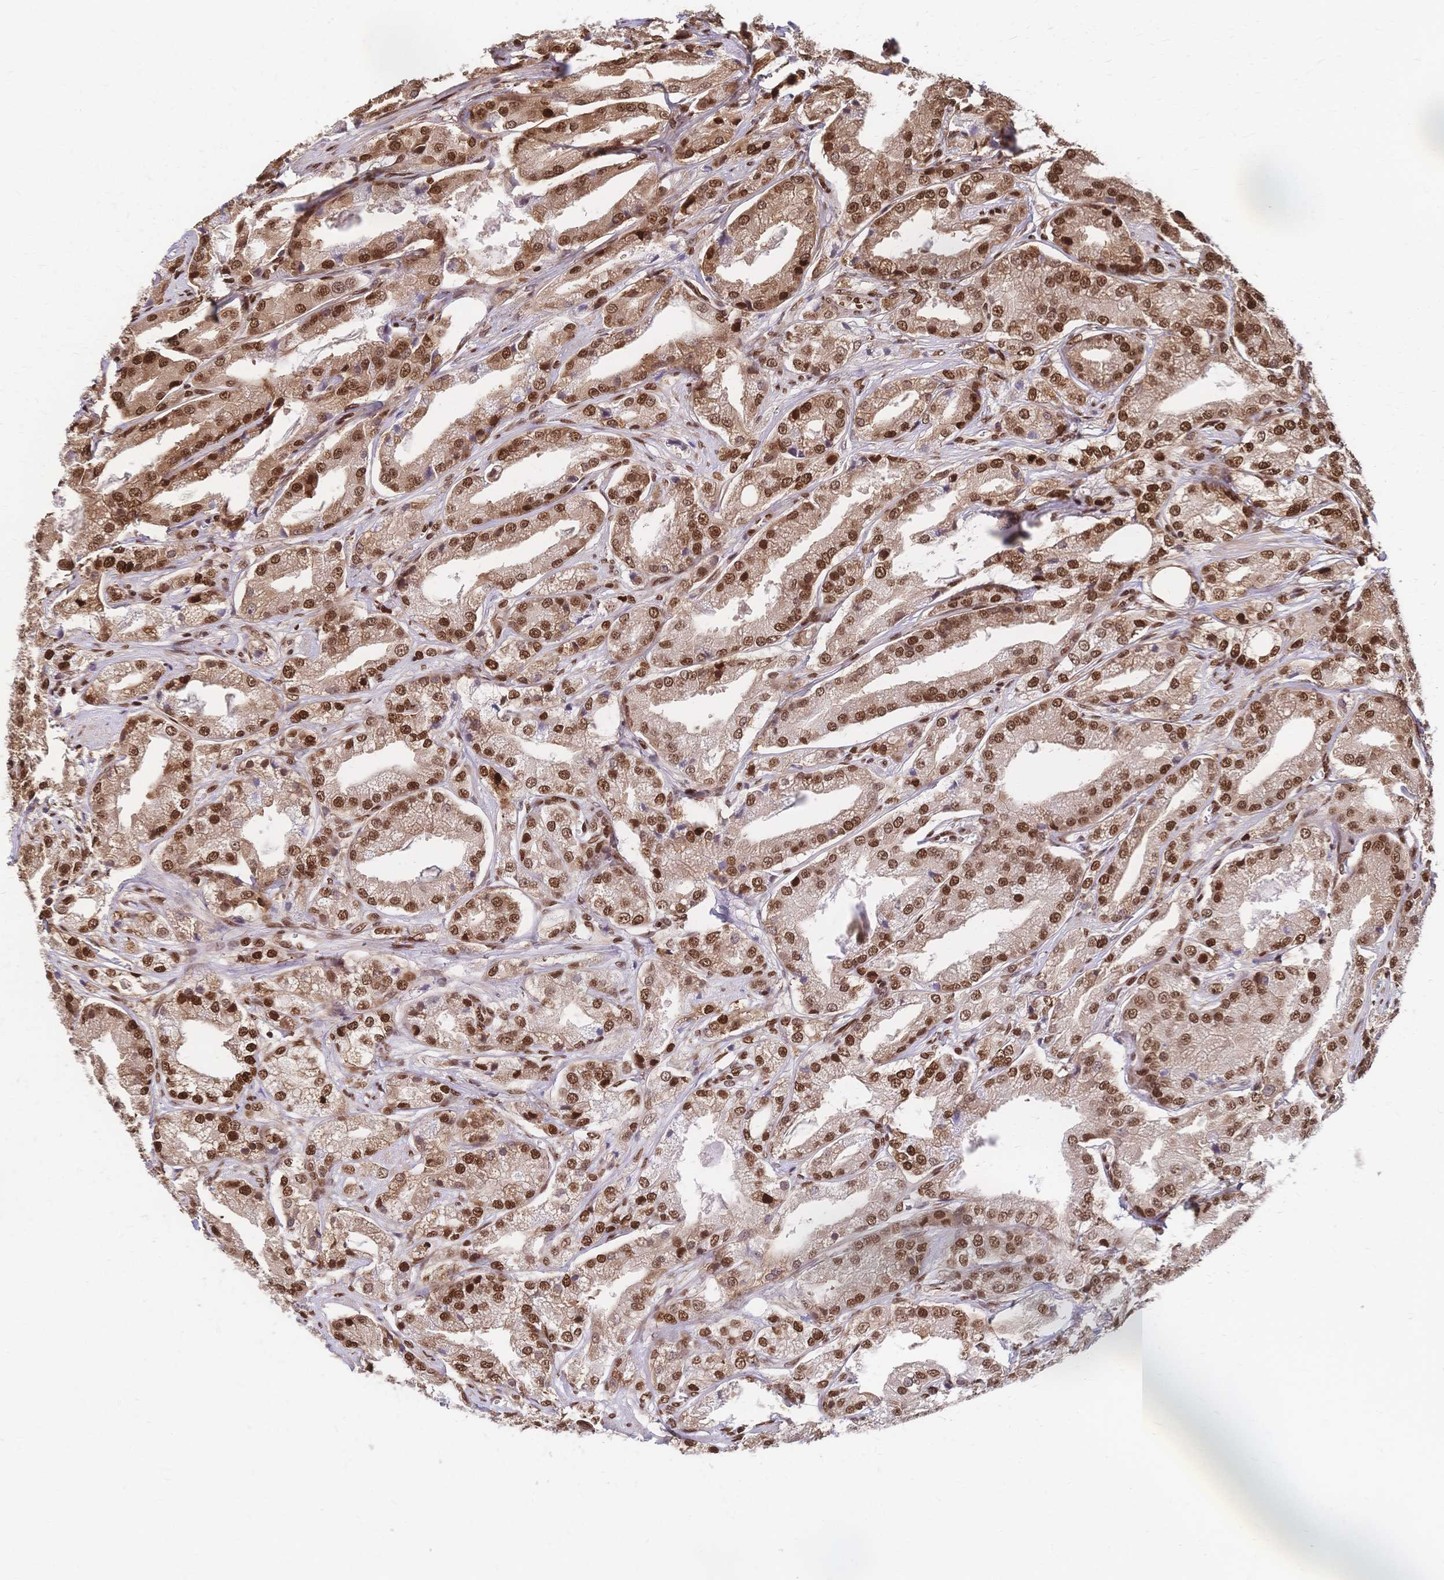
{"staining": {"intensity": "moderate", "quantity": "25%-75%", "location": "cytoplasmic/membranous,nuclear"}, "tissue": "prostate cancer", "cell_type": "Tumor cells", "image_type": "cancer", "snomed": [{"axis": "morphology", "description": "Adenocarcinoma, High grade"}, {"axis": "topography", "description": "Prostate"}], "caption": "Immunohistochemical staining of prostate cancer demonstrates medium levels of moderate cytoplasmic/membranous and nuclear expression in approximately 25%-75% of tumor cells.", "gene": "HDGF", "patient": {"sex": "male", "age": 61}}